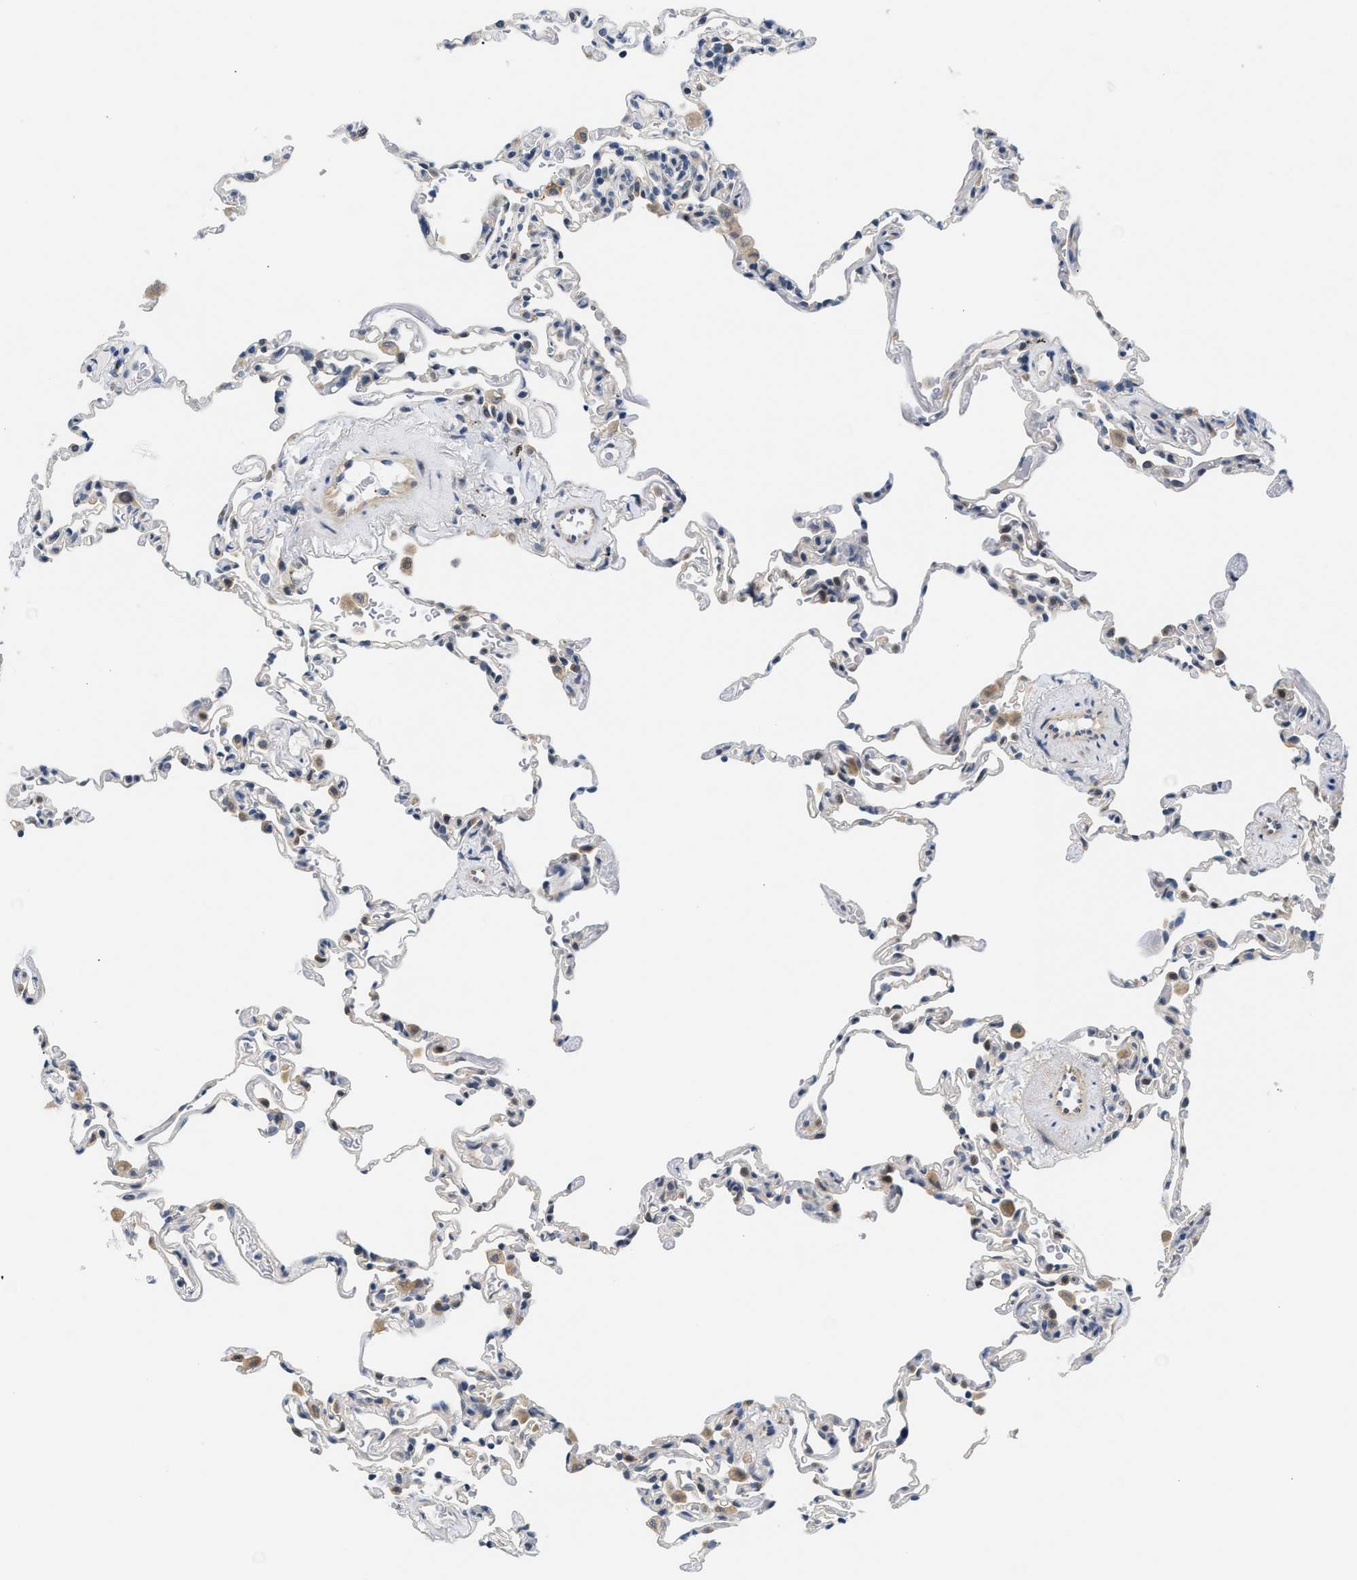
{"staining": {"intensity": "negative", "quantity": "none", "location": "none"}, "tissue": "lung", "cell_type": "Alveolar cells", "image_type": "normal", "snomed": [{"axis": "morphology", "description": "Normal tissue, NOS"}, {"axis": "topography", "description": "Lung"}], "caption": "Immunohistochemical staining of normal lung demonstrates no significant positivity in alveolar cells.", "gene": "CLGN", "patient": {"sex": "male", "age": 59}}